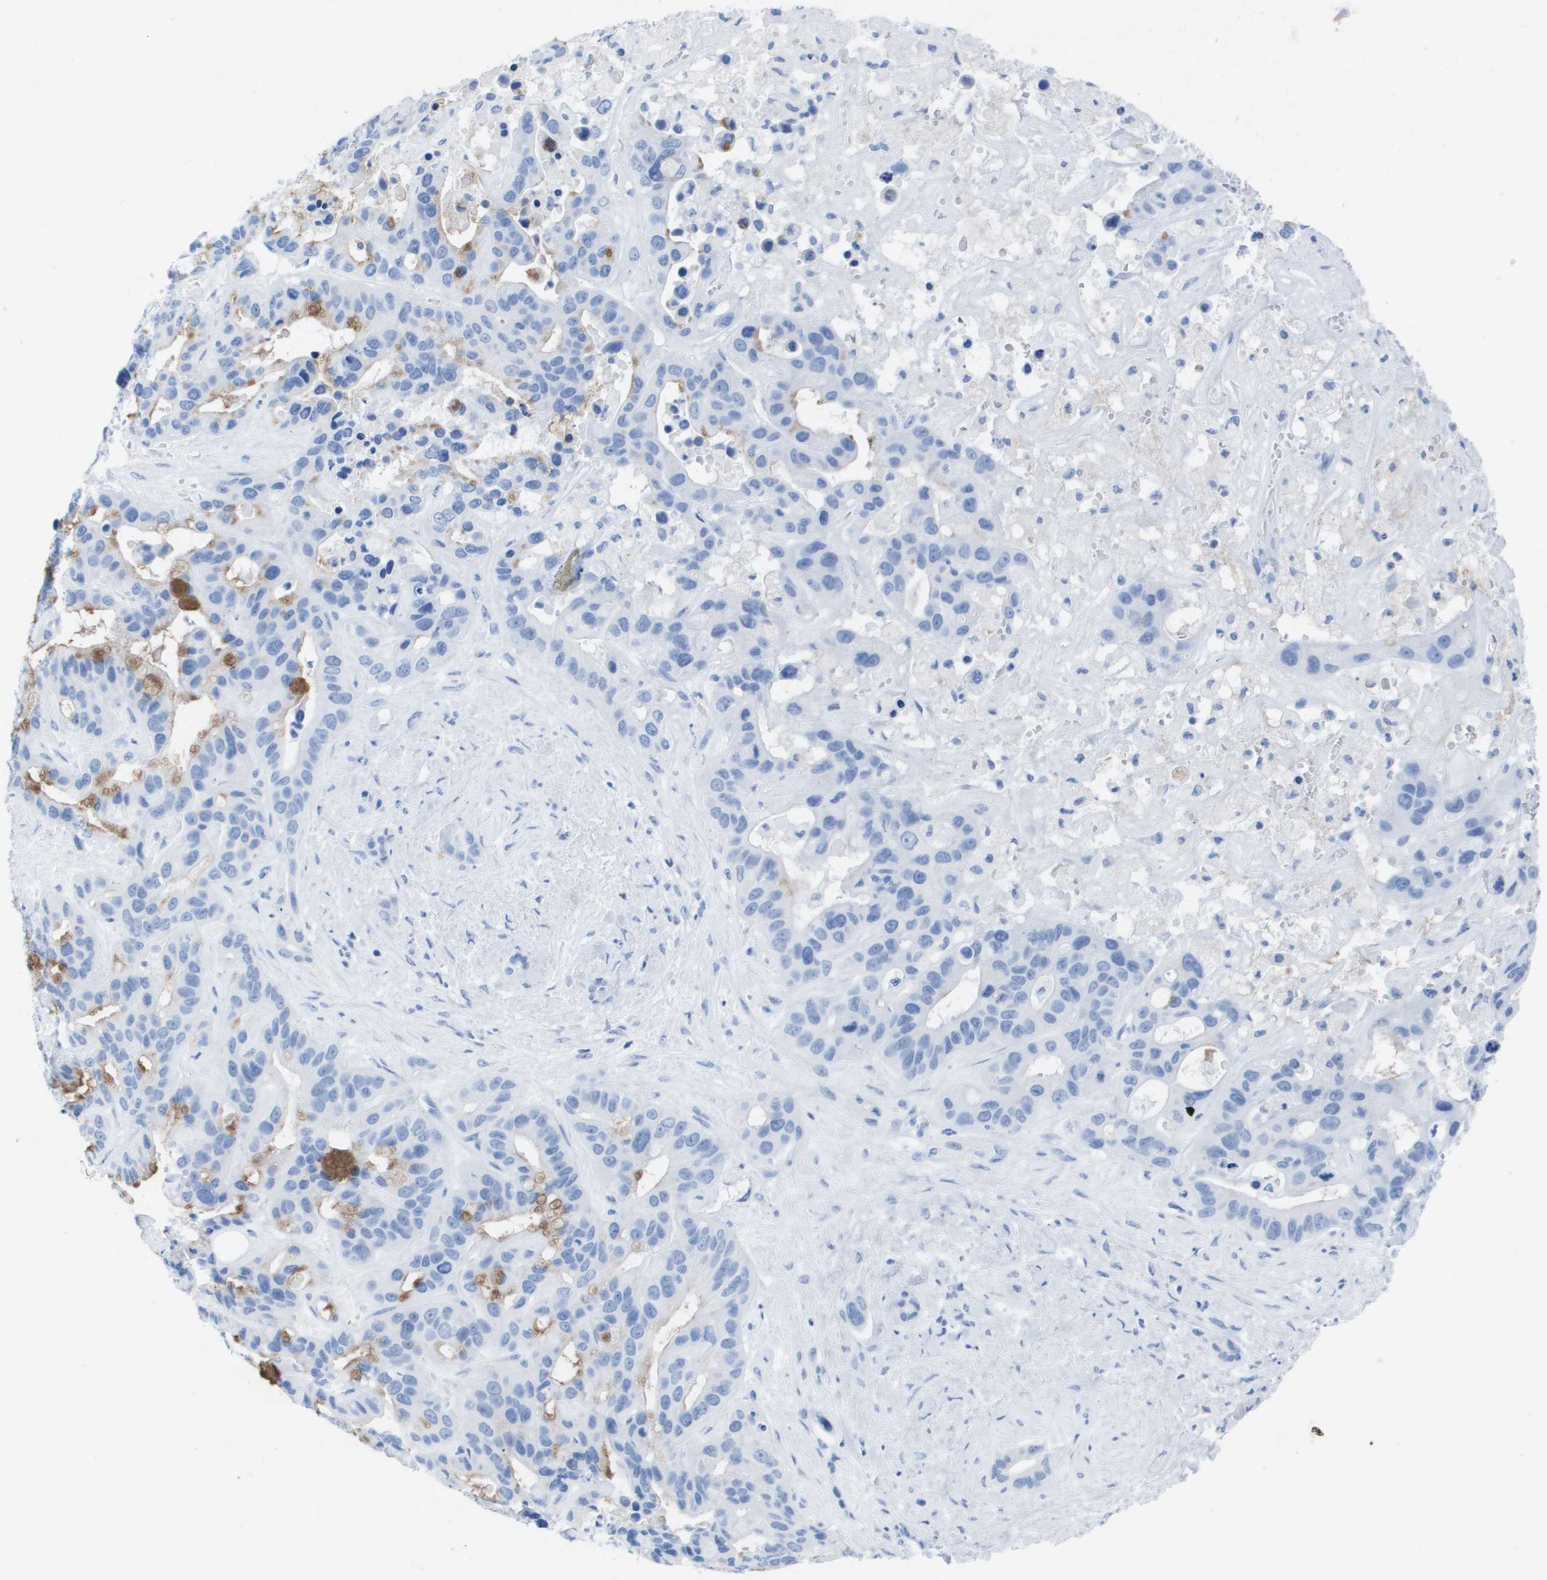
{"staining": {"intensity": "weak", "quantity": "<25%", "location": "cytoplasmic/membranous"}, "tissue": "liver cancer", "cell_type": "Tumor cells", "image_type": "cancer", "snomed": [{"axis": "morphology", "description": "Cholangiocarcinoma"}, {"axis": "topography", "description": "Liver"}], "caption": "There is no significant expression in tumor cells of liver cancer (cholangiocarcinoma).", "gene": "KCNA3", "patient": {"sex": "female", "age": 65}}